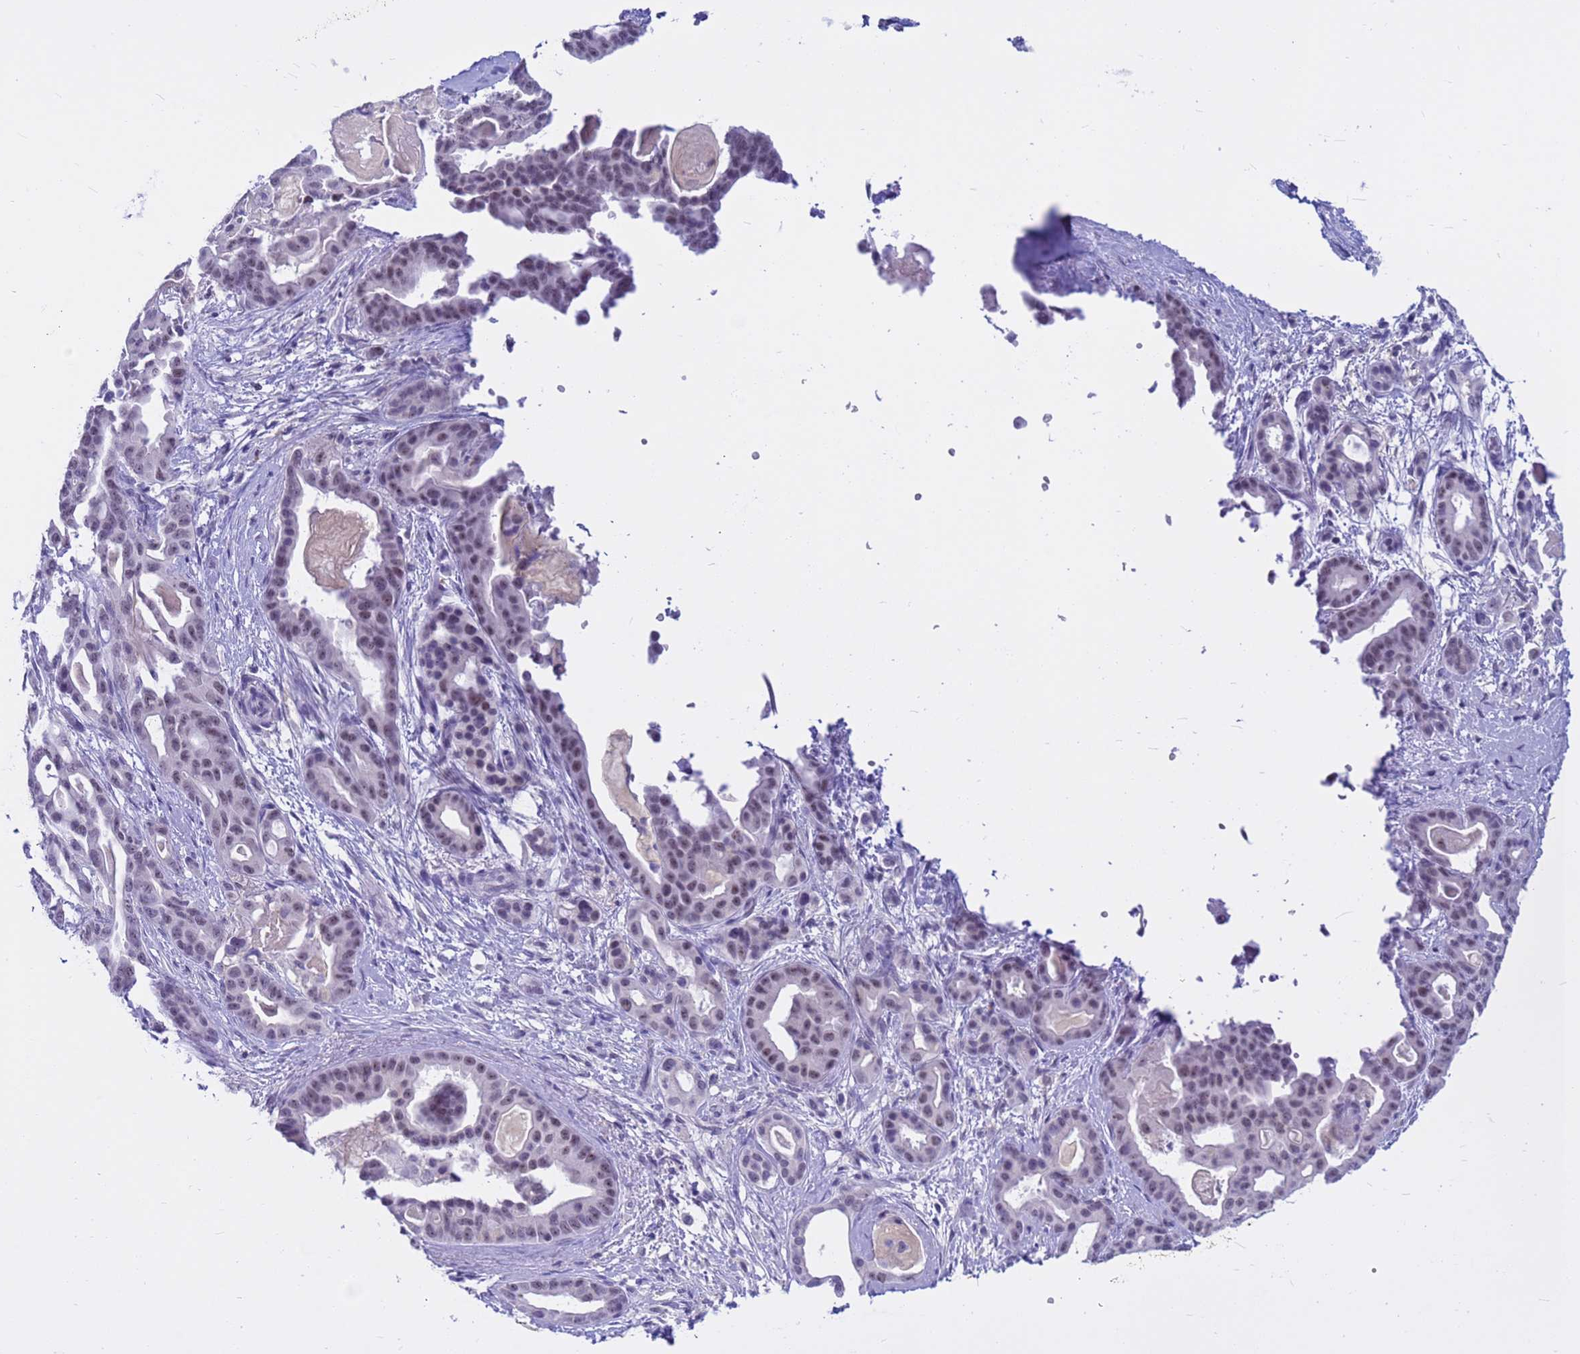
{"staining": {"intensity": "weak", "quantity": "25%-75%", "location": "nuclear"}, "tissue": "pancreatic cancer", "cell_type": "Tumor cells", "image_type": "cancer", "snomed": [{"axis": "morphology", "description": "Adenocarcinoma, NOS"}, {"axis": "topography", "description": "Pancreas"}], "caption": "About 25%-75% of tumor cells in pancreatic adenocarcinoma display weak nuclear protein positivity as visualized by brown immunohistochemical staining.", "gene": "DMRTC2", "patient": {"sex": "male", "age": 63}}